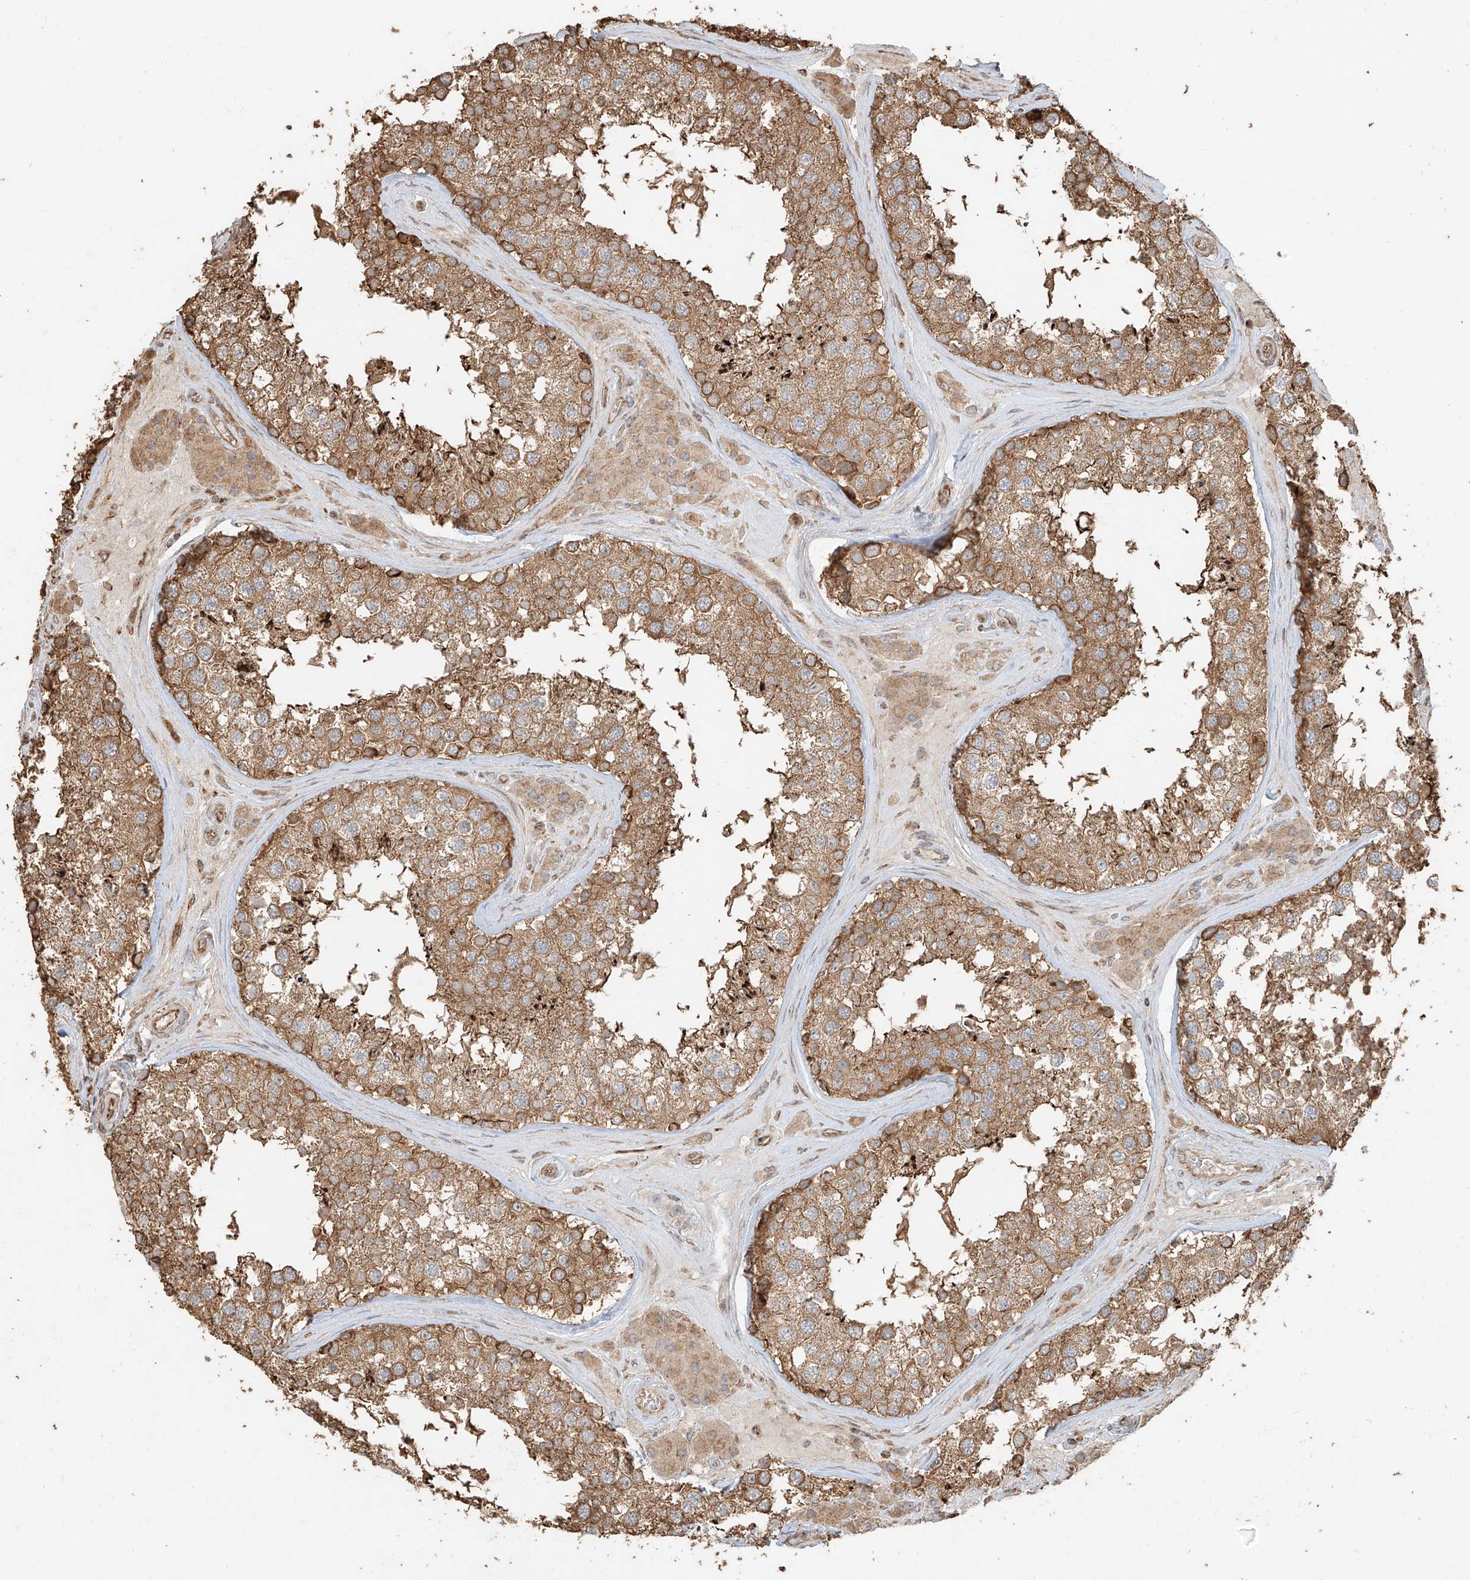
{"staining": {"intensity": "moderate", "quantity": ">75%", "location": "cytoplasmic/membranous"}, "tissue": "testis", "cell_type": "Cells in seminiferous ducts", "image_type": "normal", "snomed": [{"axis": "morphology", "description": "Normal tissue, NOS"}, {"axis": "topography", "description": "Testis"}], "caption": "Human testis stained with a brown dye shows moderate cytoplasmic/membranous positive positivity in approximately >75% of cells in seminiferous ducts.", "gene": "EFNB1", "patient": {"sex": "male", "age": 46}}